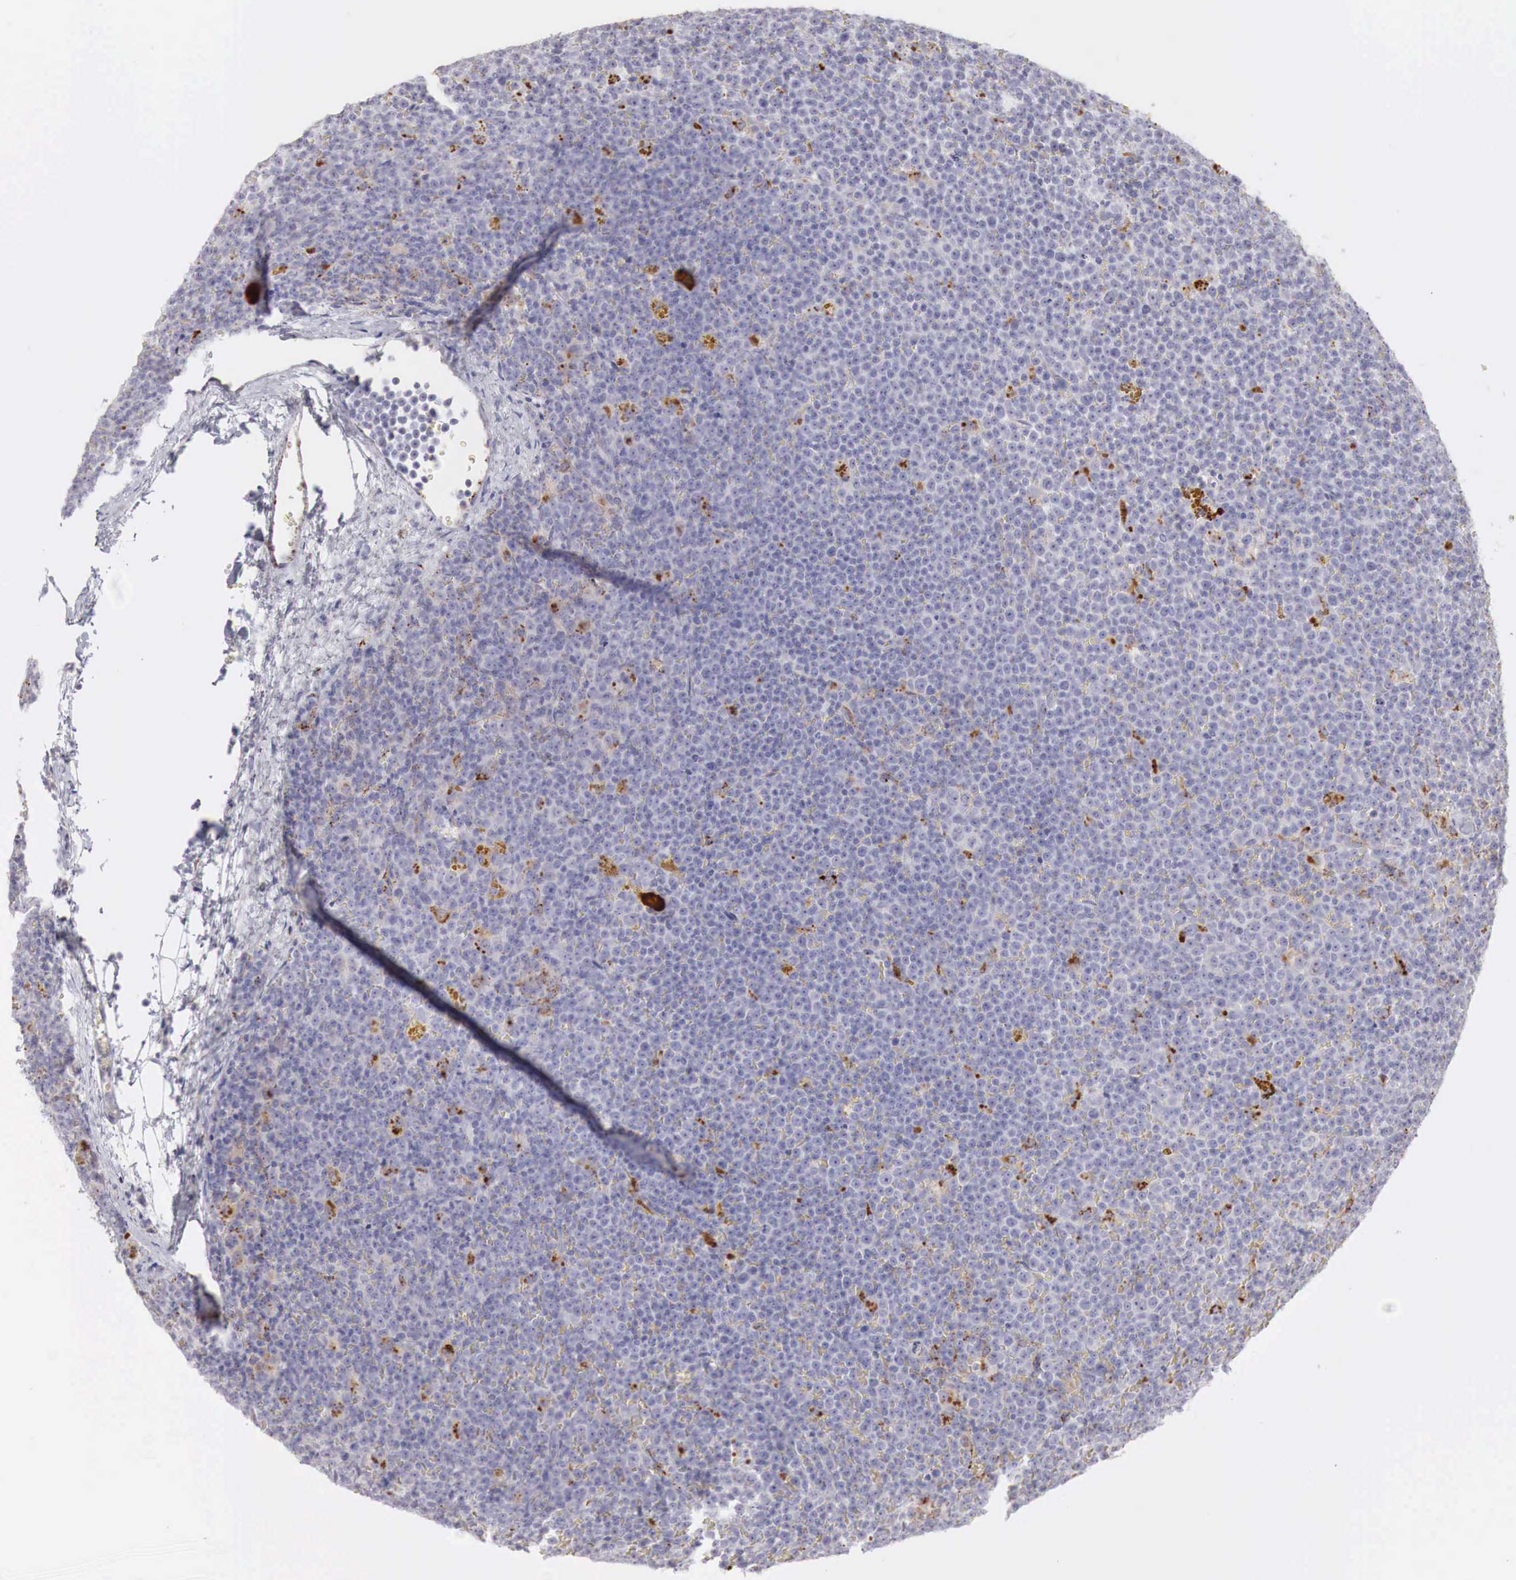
{"staining": {"intensity": "negative", "quantity": "none", "location": "none"}, "tissue": "lymphoma", "cell_type": "Tumor cells", "image_type": "cancer", "snomed": [{"axis": "morphology", "description": "Malignant lymphoma, non-Hodgkin's type, Low grade"}, {"axis": "topography", "description": "Lymph node"}], "caption": "The image displays no staining of tumor cells in malignant lymphoma, non-Hodgkin's type (low-grade).", "gene": "GLA", "patient": {"sex": "male", "age": 50}}